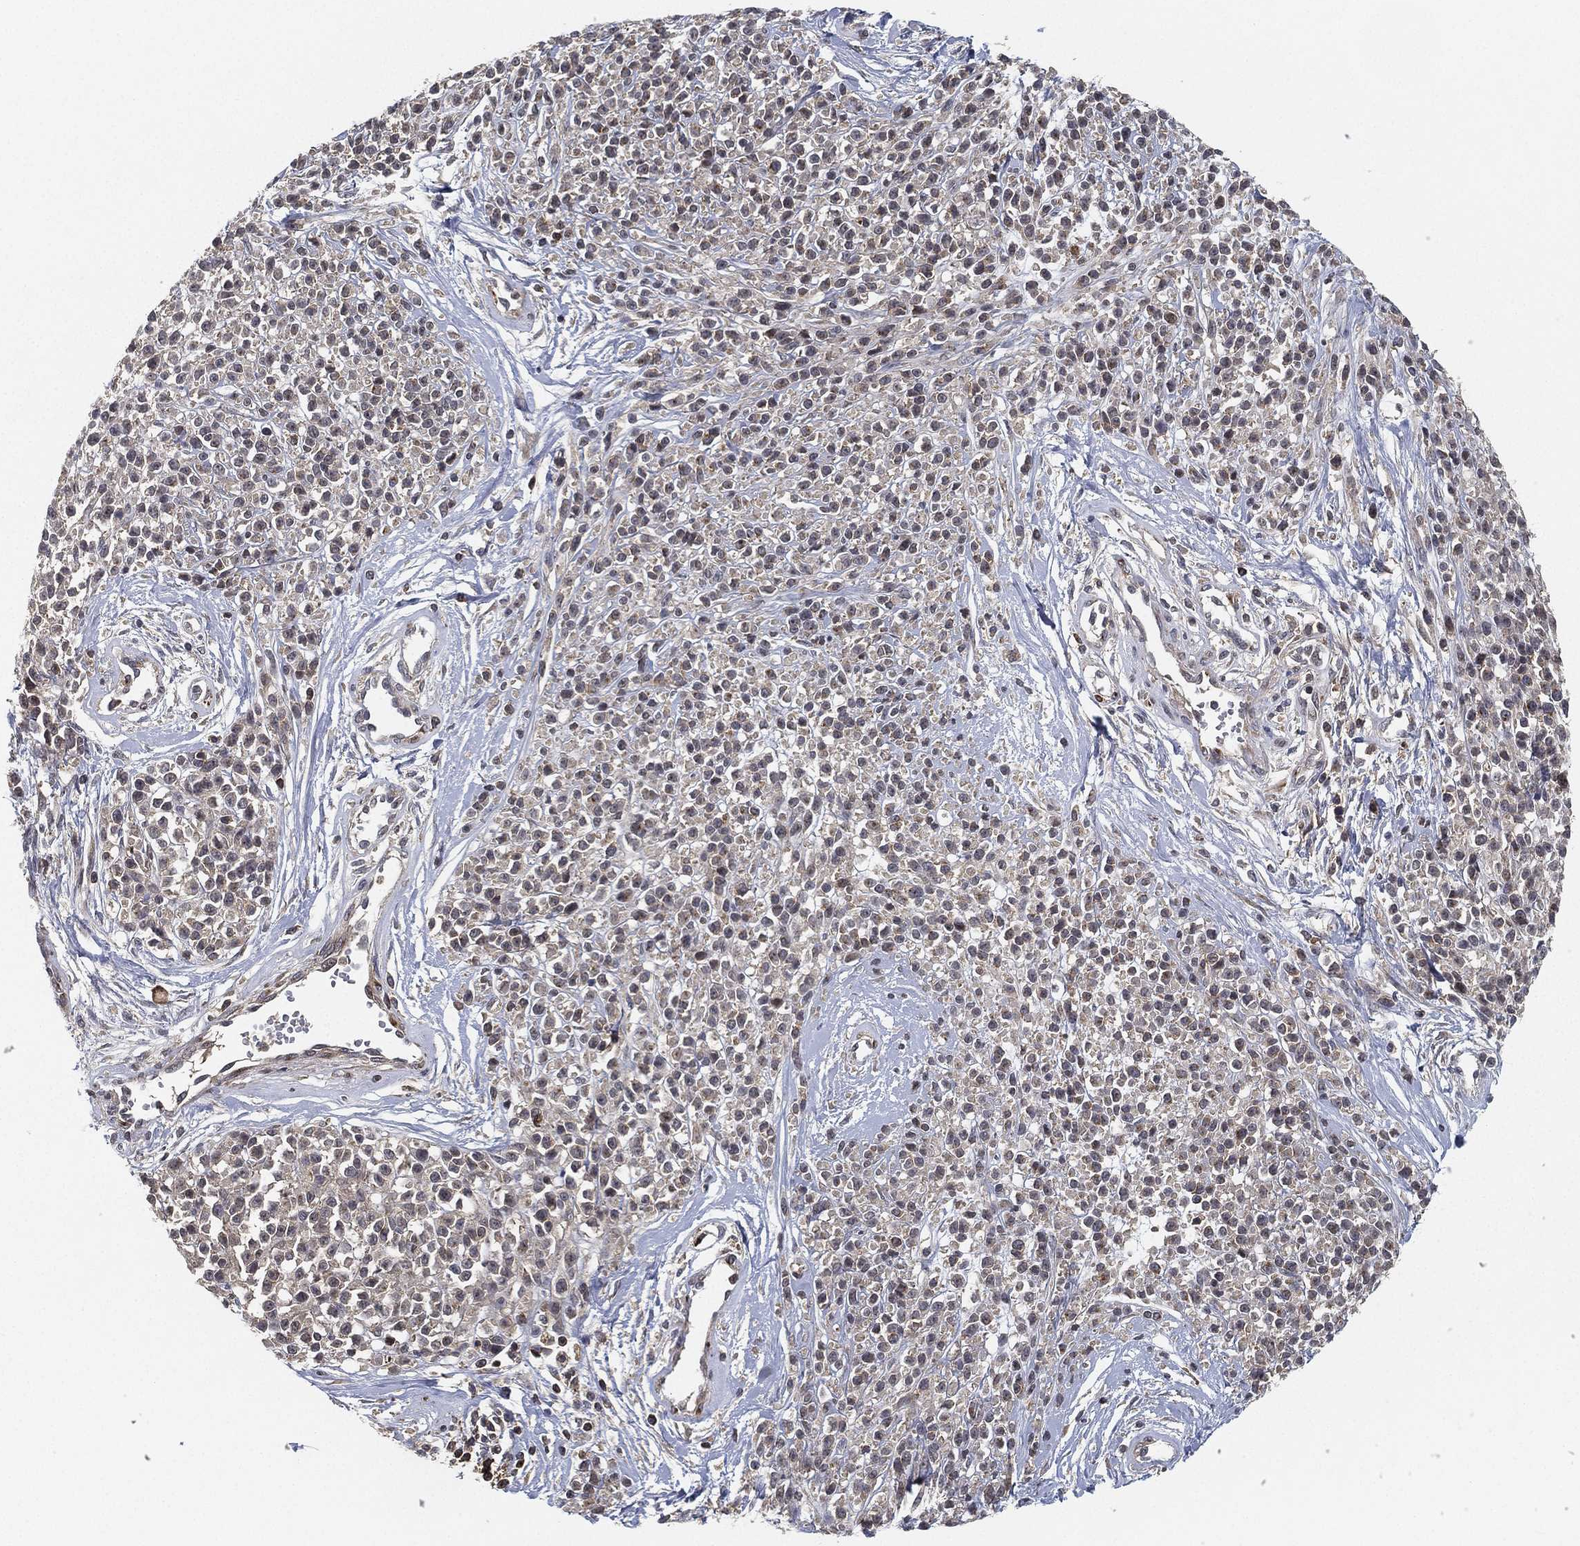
{"staining": {"intensity": "negative", "quantity": "none", "location": "none"}, "tissue": "melanoma", "cell_type": "Tumor cells", "image_type": "cancer", "snomed": [{"axis": "morphology", "description": "Malignant melanoma, NOS"}, {"axis": "topography", "description": "Skin"}, {"axis": "topography", "description": "Skin of trunk"}], "caption": "IHC of malignant melanoma shows no expression in tumor cells.", "gene": "CFAP251", "patient": {"sex": "male", "age": 74}}